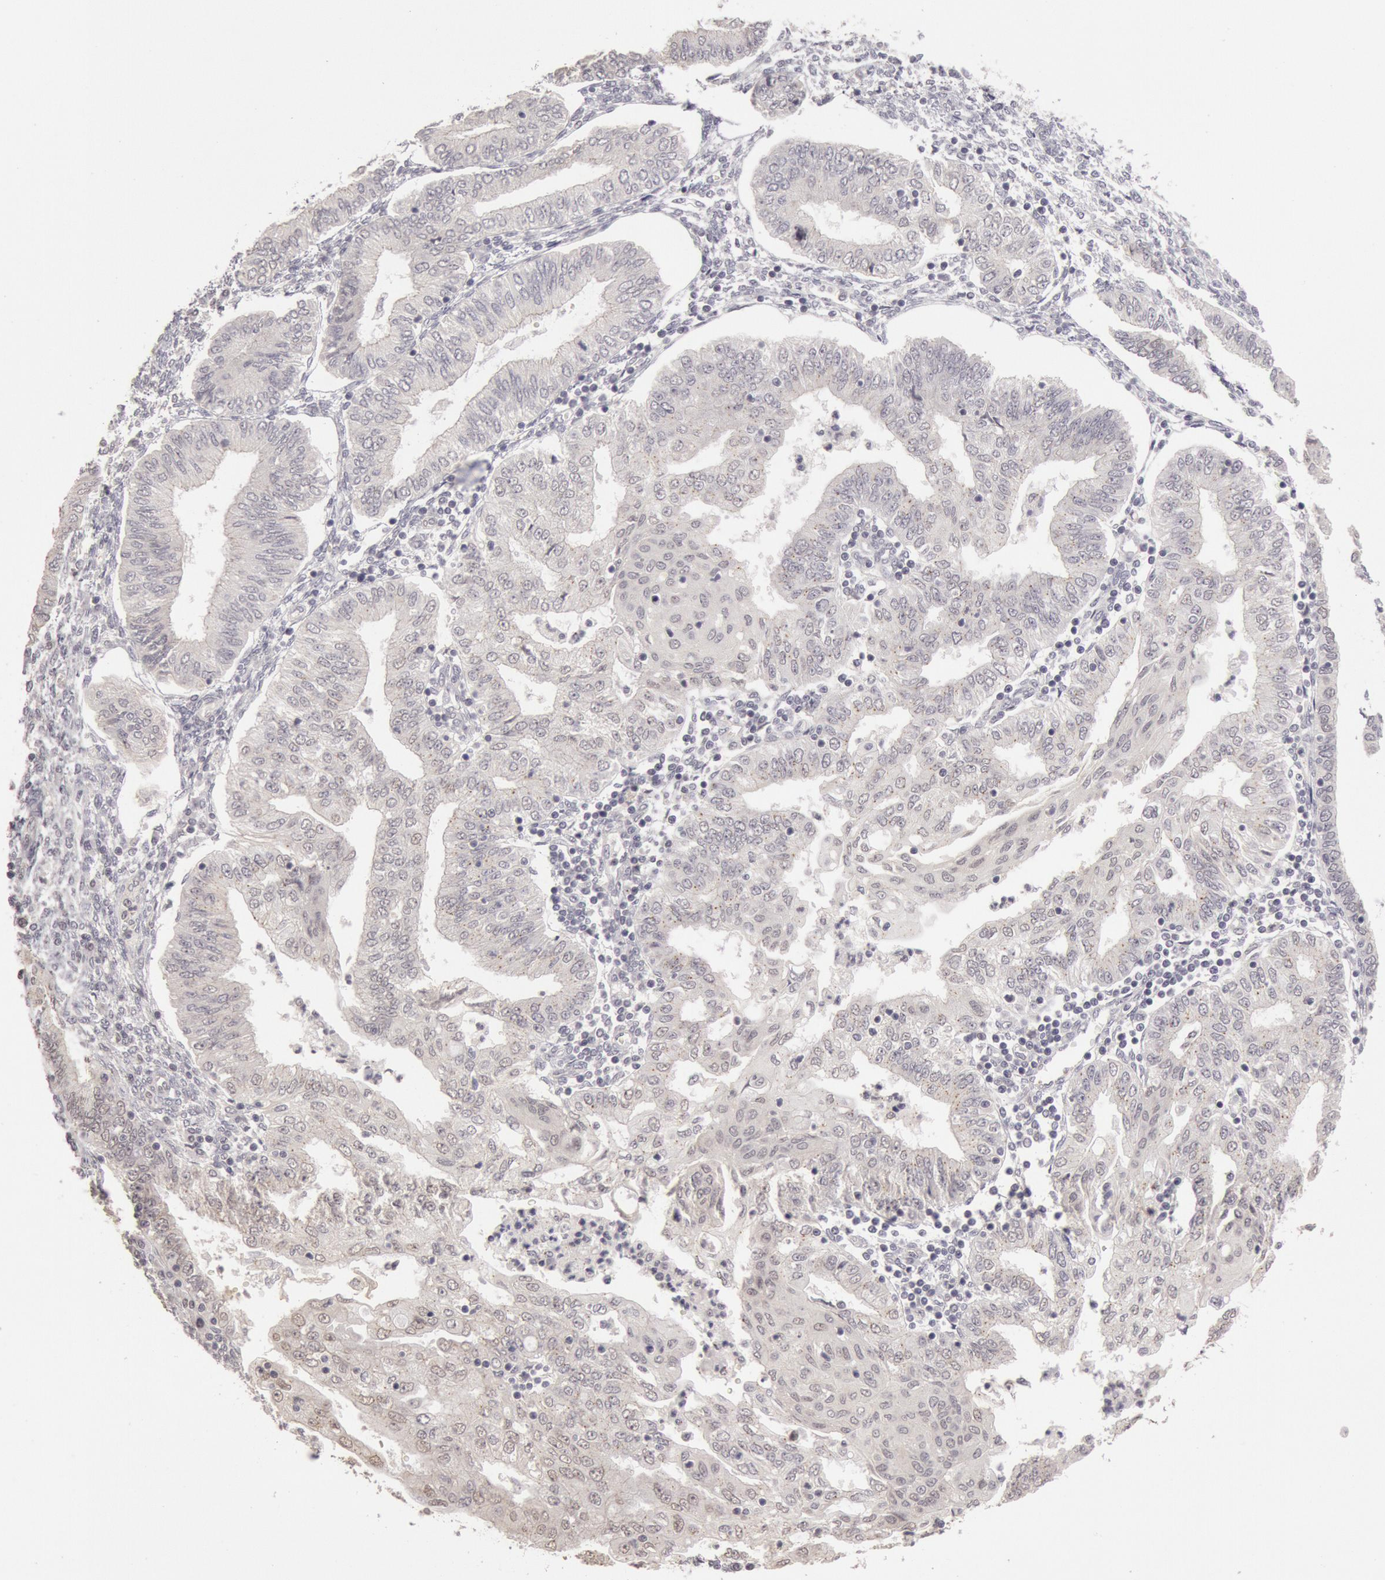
{"staining": {"intensity": "negative", "quantity": "none", "location": "none"}, "tissue": "endometrial cancer", "cell_type": "Tumor cells", "image_type": "cancer", "snomed": [{"axis": "morphology", "description": "Adenocarcinoma, NOS"}, {"axis": "topography", "description": "Endometrium"}], "caption": "An immunohistochemistry (IHC) histopathology image of endometrial cancer is shown. There is no staining in tumor cells of endometrial cancer. (Stains: DAB (3,3'-diaminobenzidine) immunohistochemistry with hematoxylin counter stain, Microscopy: brightfield microscopy at high magnification).", "gene": "RIMBP3C", "patient": {"sex": "female", "age": 51}}